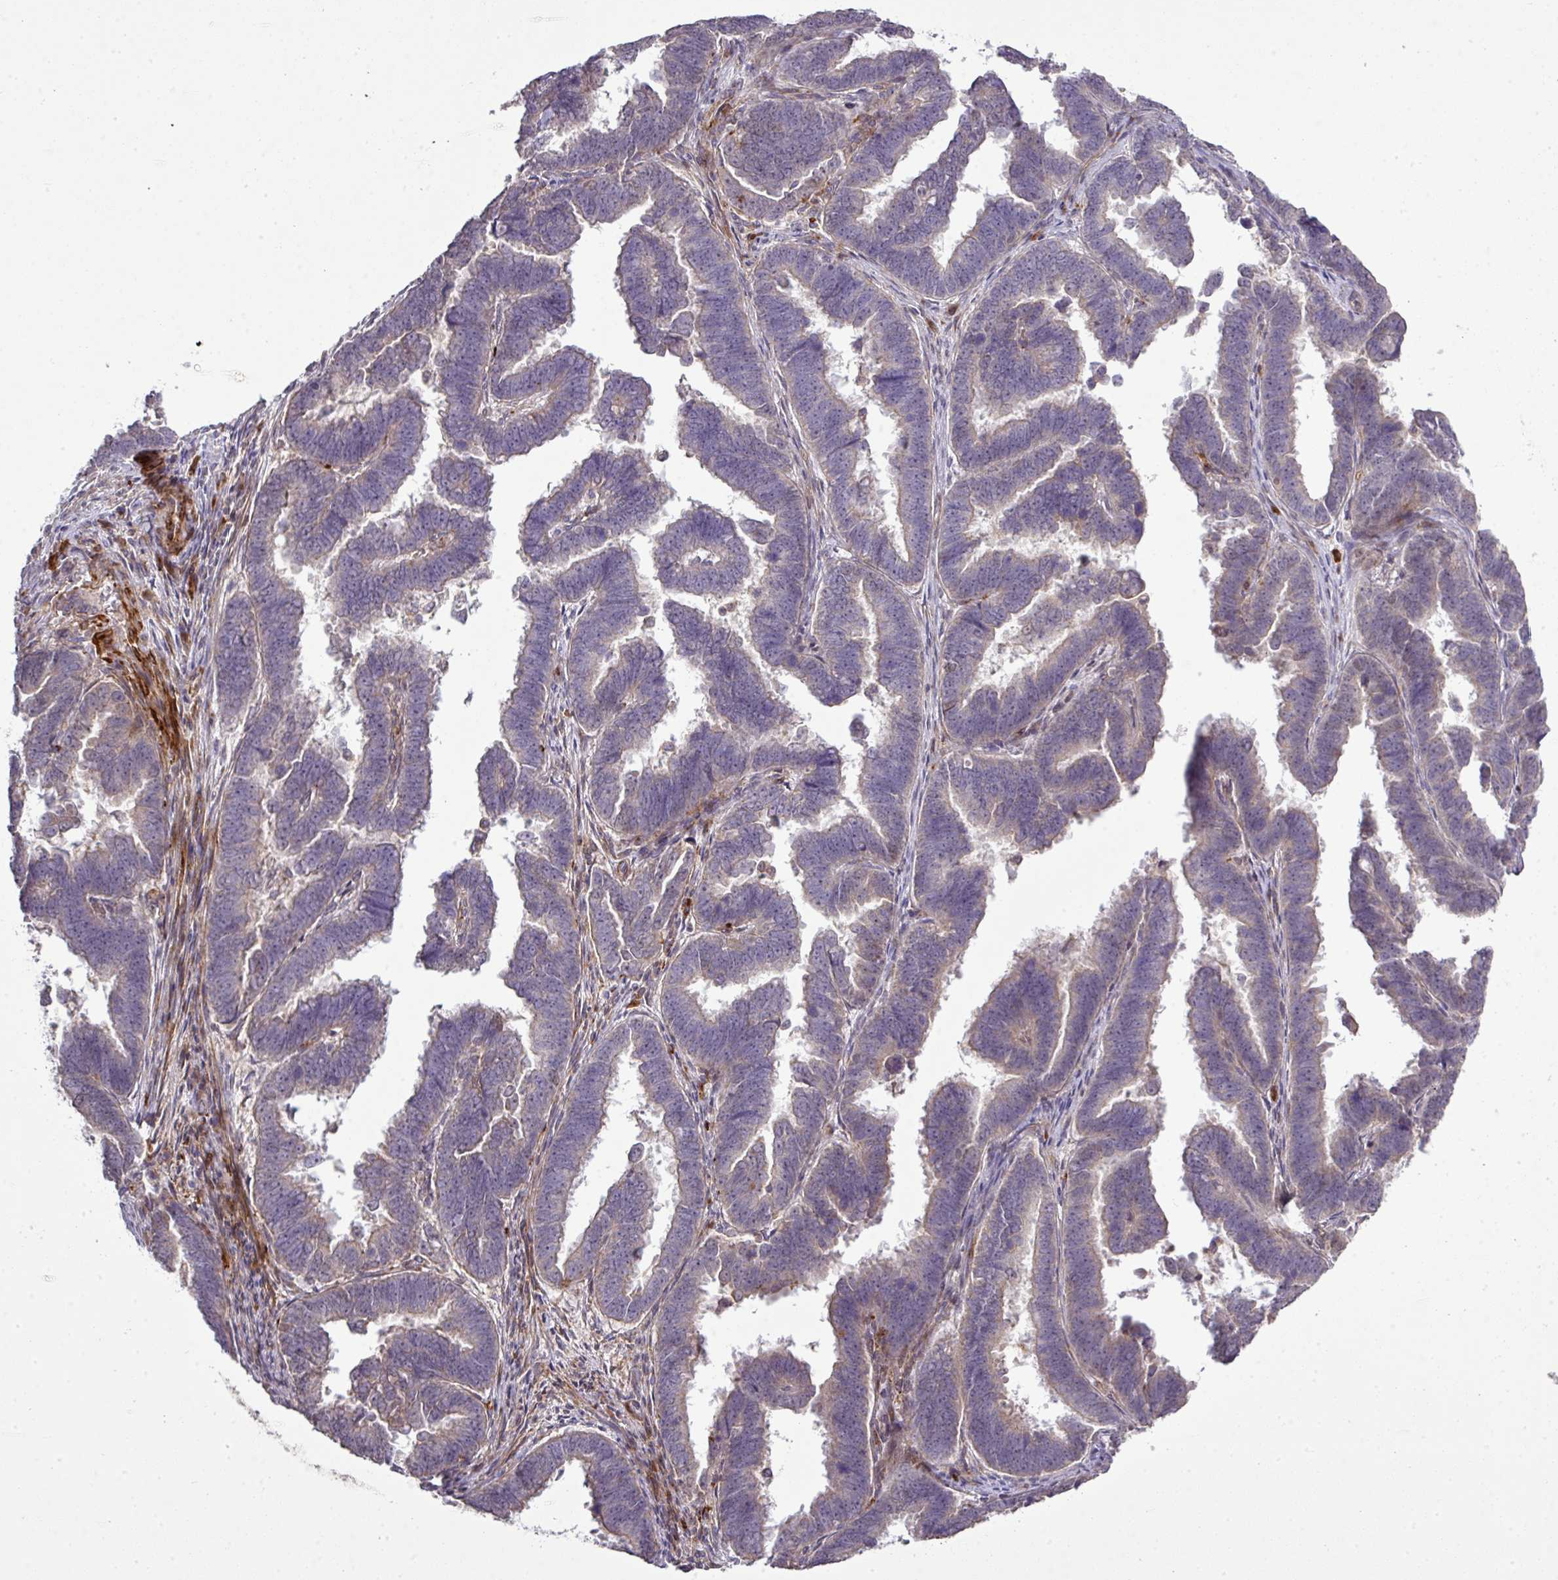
{"staining": {"intensity": "negative", "quantity": "none", "location": "none"}, "tissue": "endometrial cancer", "cell_type": "Tumor cells", "image_type": "cancer", "snomed": [{"axis": "morphology", "description": "Adenocarcinoma, NOS"}, {"axis": "topography", "description": "Endometrium"}], "caption": "Immunohistochemistry (IHC) of endometrial cancer displays no expression in tumor cells.", "gene": "TPRA1", "patient": {"sex": "female", "age": 75}}